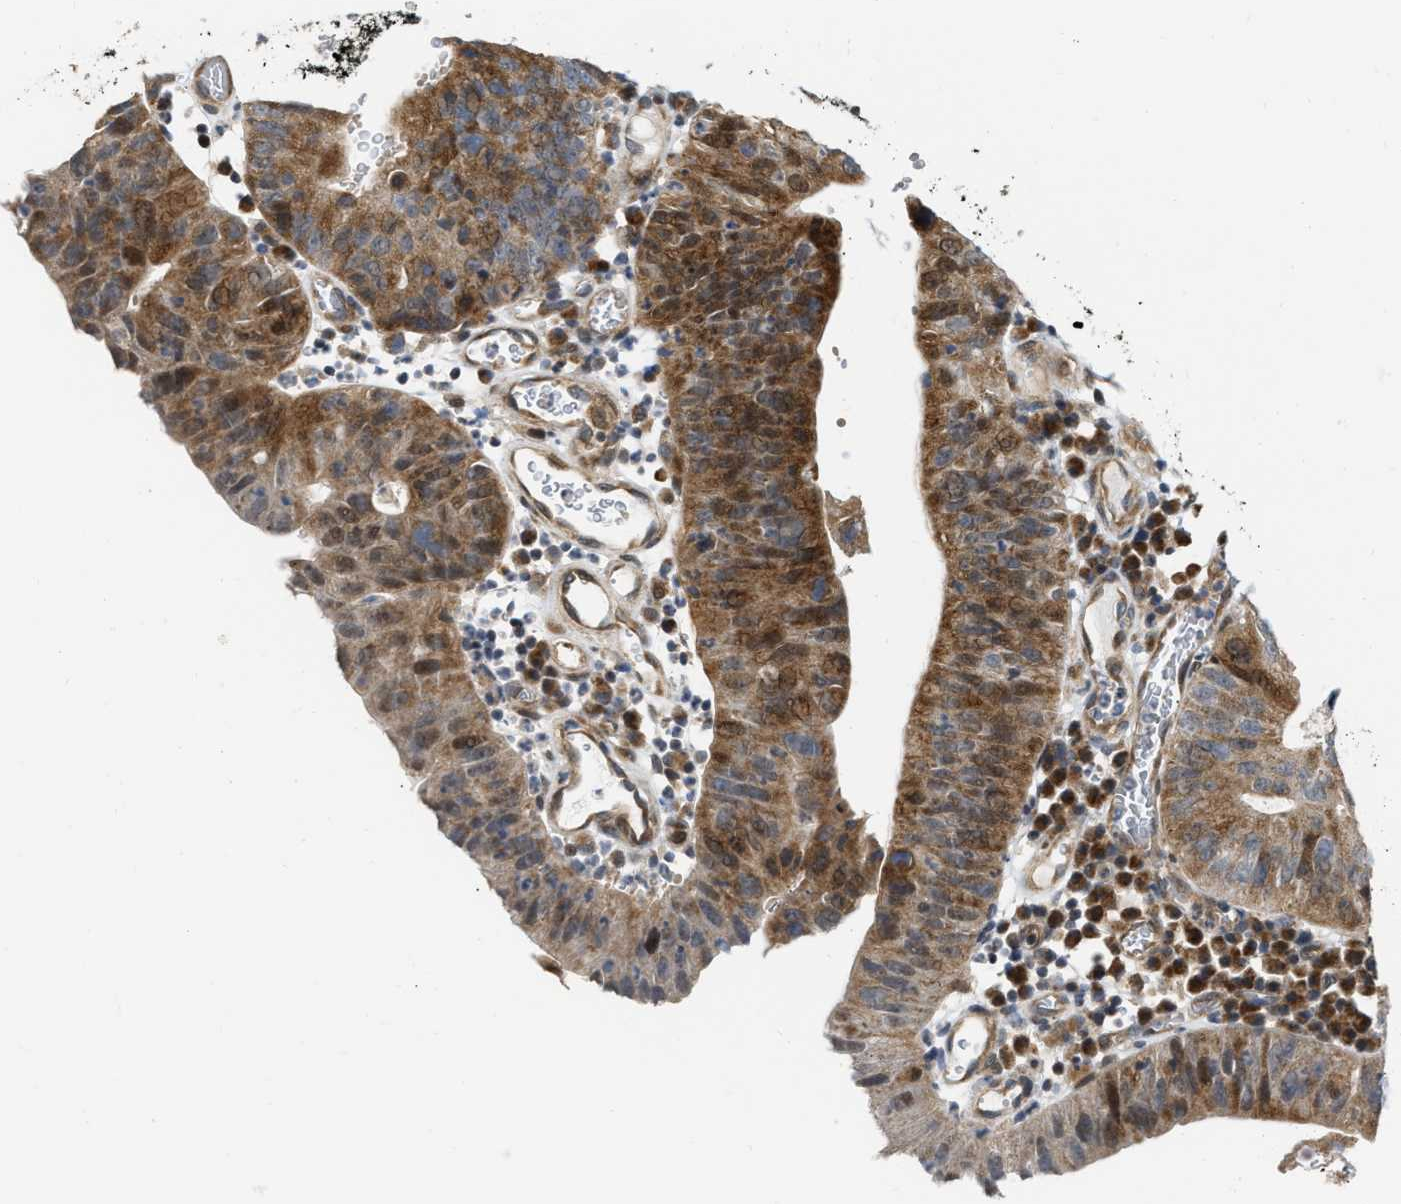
{"staining": {"intensity": "moderate", "quantity": ">75%", "location": "cytoplasmic/membranous"}, "tissue": "stomach cancer", "cell_type": "Tumor cells", "image_type": "cancer", "snomed": [{"axis": "morphology", "description": "Adenocarcinoma, NOS"}, {"axis": "topography", "description": "Stomach"}], "caption": "The image displays a brown stain indicating the presence of a protein in the cytoplasmic/membranous of tumor cells in adenocarcinoma (stomach). (Stains: DAB in brown, nuclei in blue, Microscopy: brightfield microscopy at high magnification).", "gene": "DEPTOR", "patient": {"sex": "male", "age": 59}}